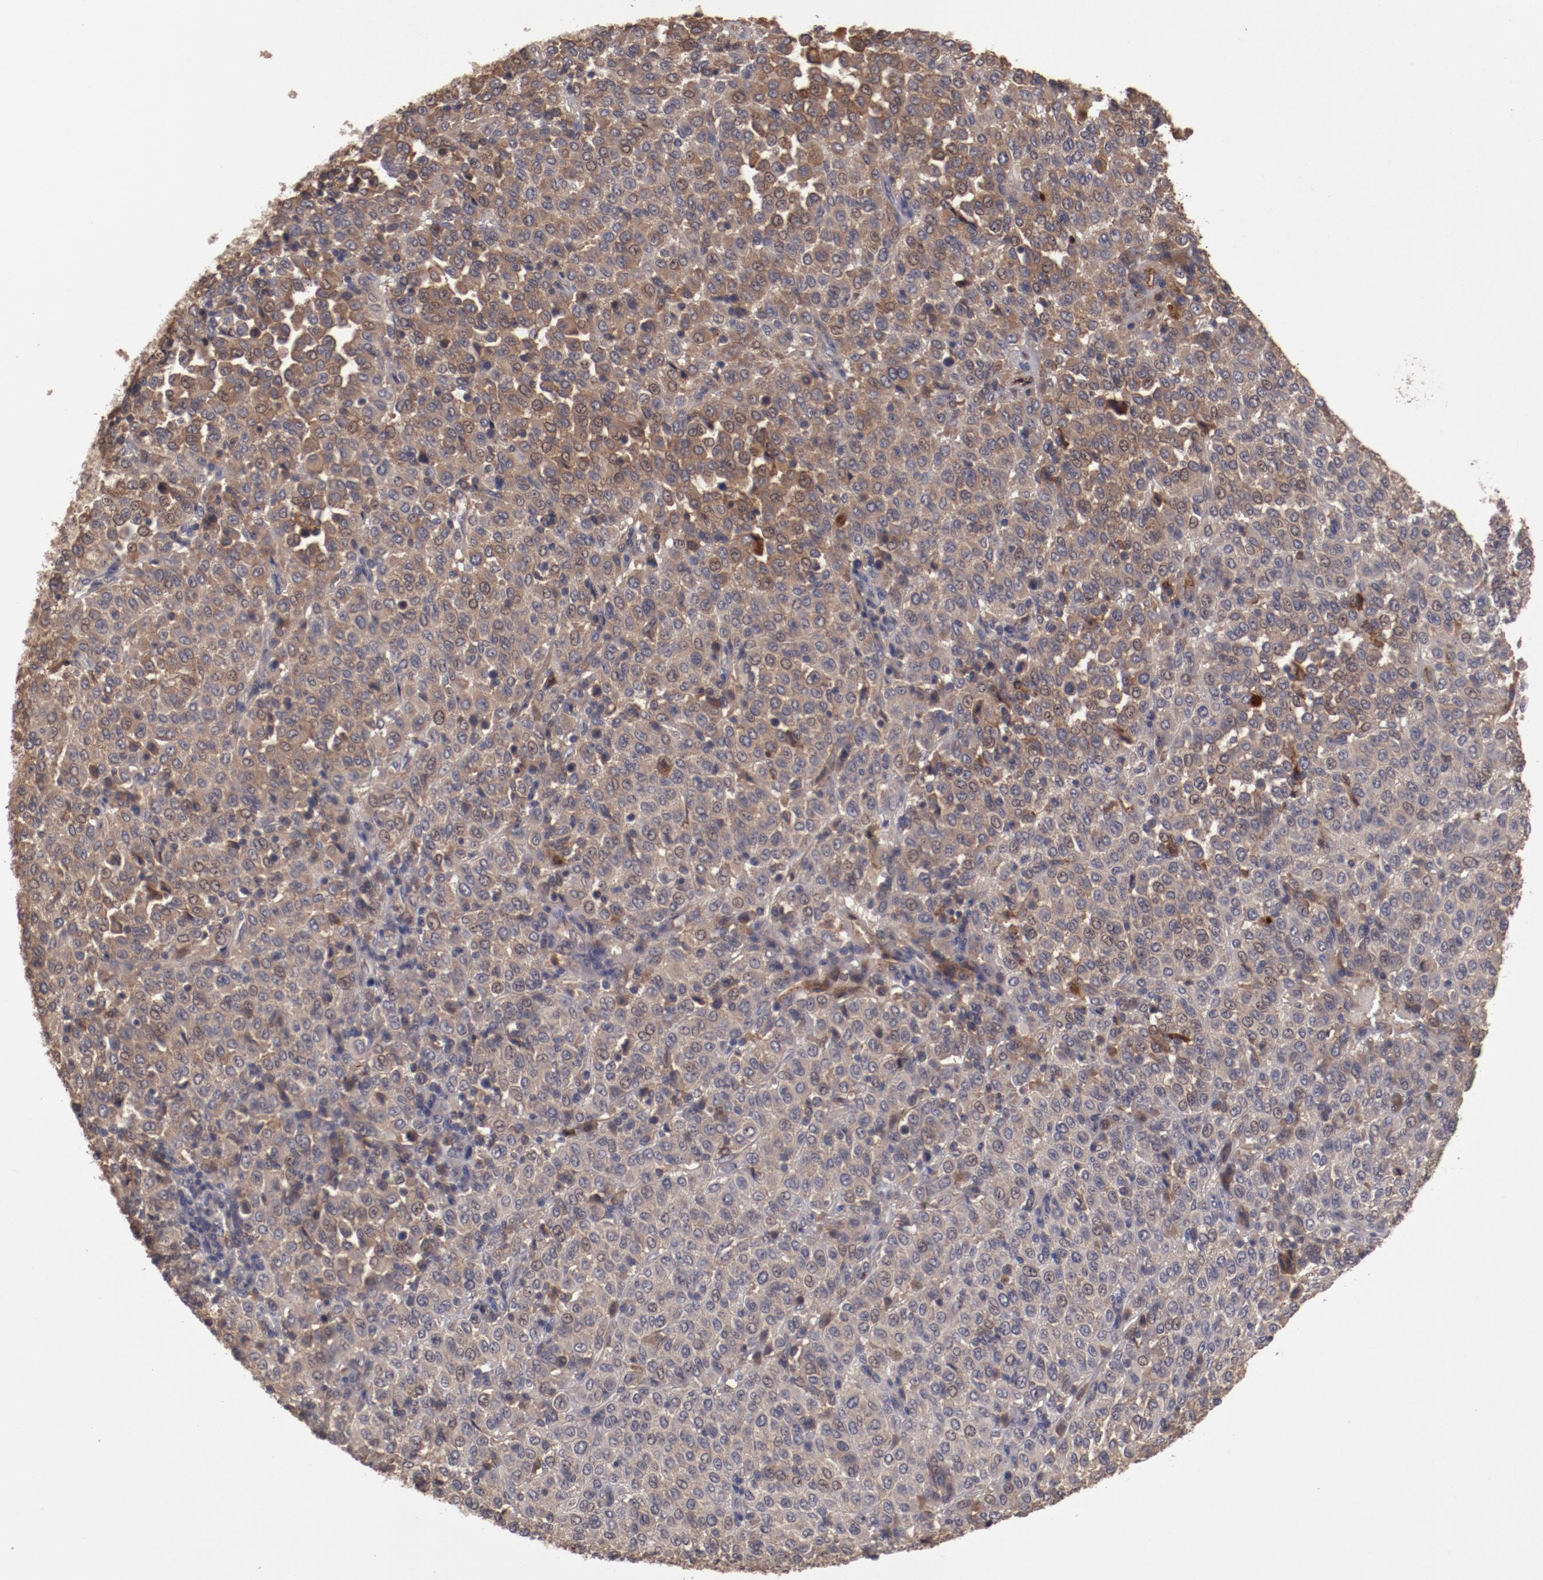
{"staining": {"intensity": "moderate", "quantity": "25%-75%", "location": "cytoplasmic/membranous"}, "tissue": "melanoma", "cell_type": "Tumor cells", "image_type": "cancer", "snomed": [{"axis": "morphology", "description": "Malignant melanoma, Metastatic site"}, {"axis": "topography", "description": "Pancreas"}], "caption": "Malignant melanoma (metastatic site) was stained to show a protein in brown. There is medium levels of moderate cytoplasmic/membranous positivity in approximately 25%-75% of tumor cells.", "gene": "CP", "patient": {"sex": "female", "age": 30}}